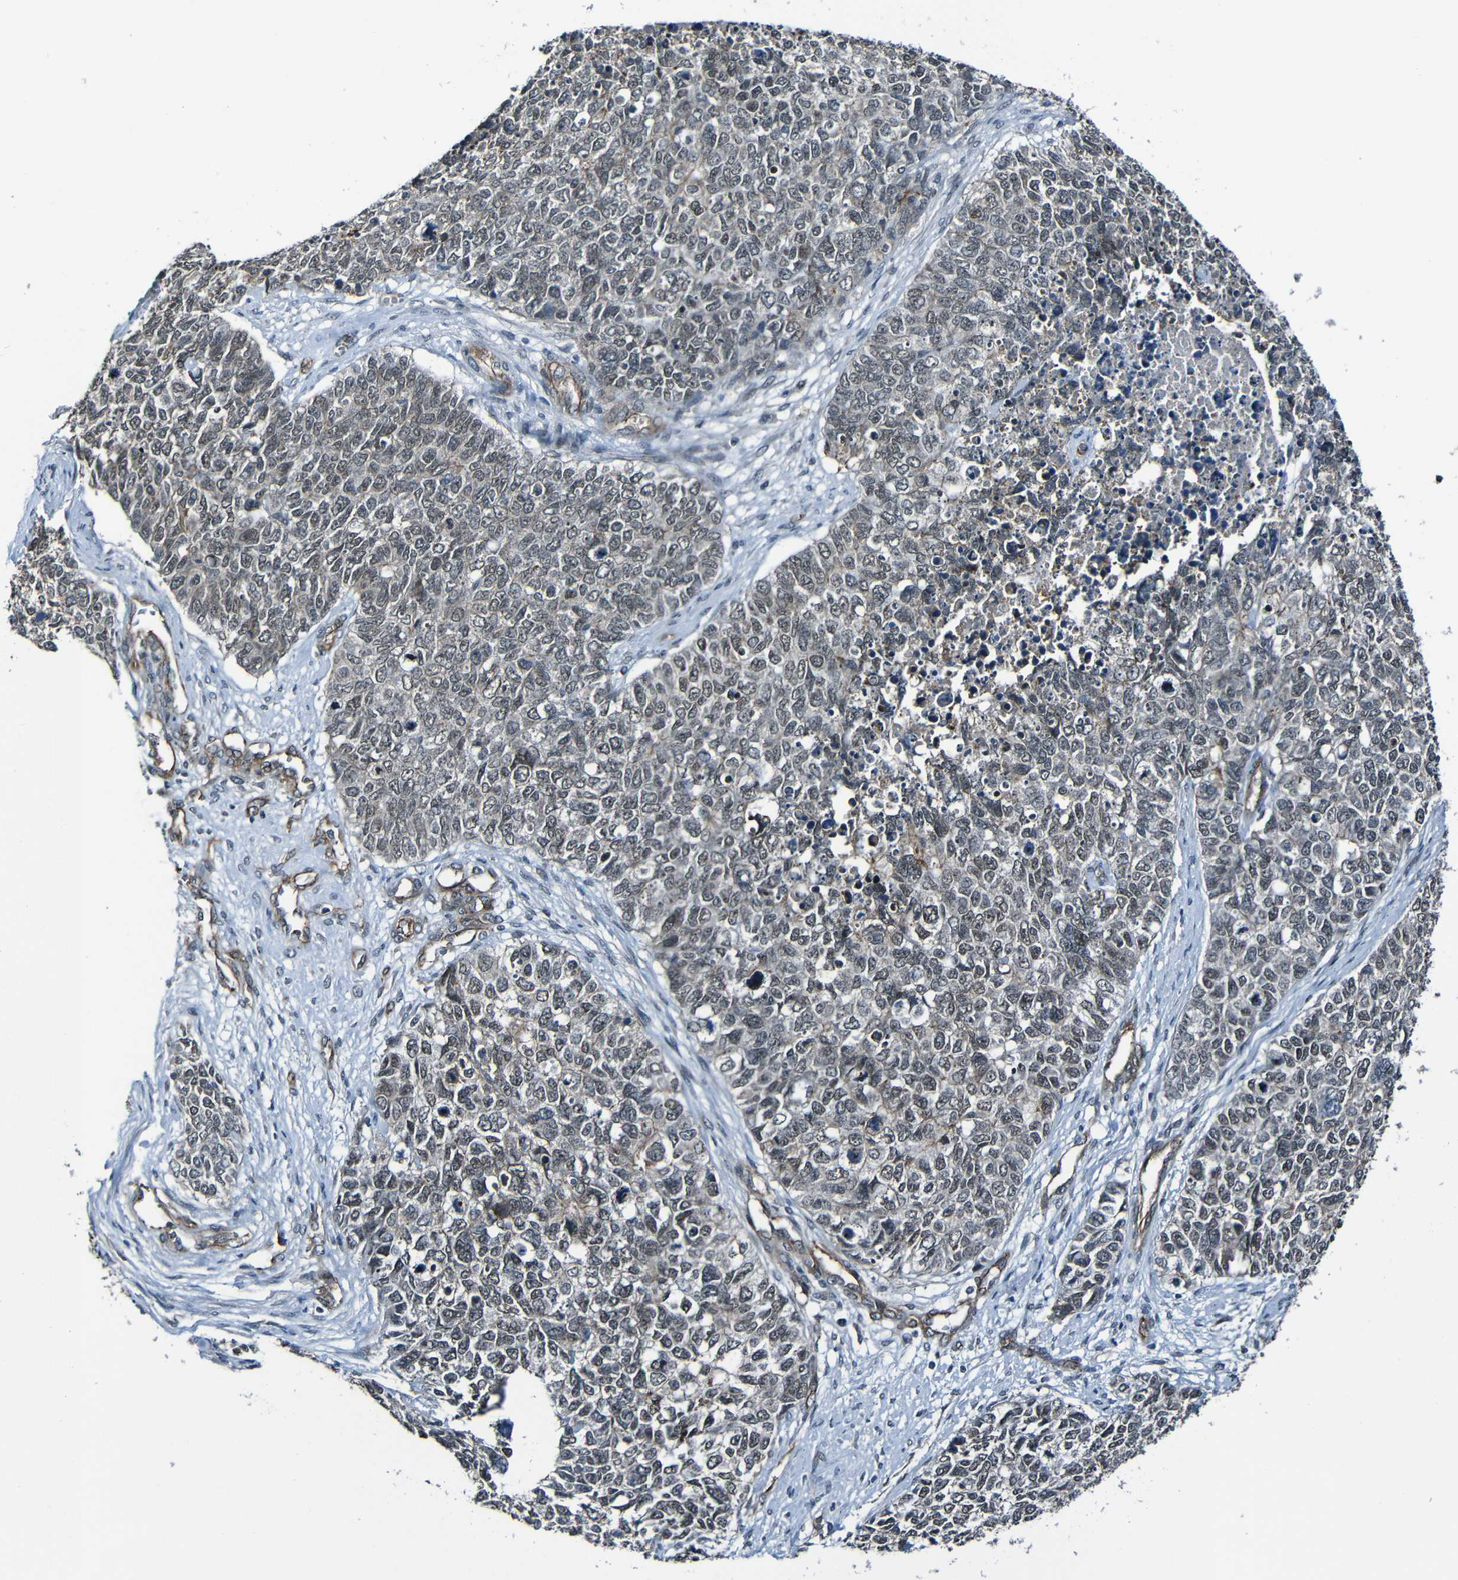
{"staining": {"intensity": "weak", "quantity": "25%-75%", "location": "cytoplasmic/membranous,nuclear"}, "tissue": "cervical cancer", "cell_type": "Tumor cells", "image_type": "cancer", "snomed": [{"axis": "morphology", "description": "Squamous cell carcinoma, NOS"}, {"axis": "topography", "description": "Cervix"}], "caption": "Immunohistochemical staining of cervical cancer shows low levels of weak cytoplasmic/membranous and nuclear positivity in approximately 25%-75% of tumor cells.", "gene": "LGR5", "patient": {"sex": "female", "age": 63}}